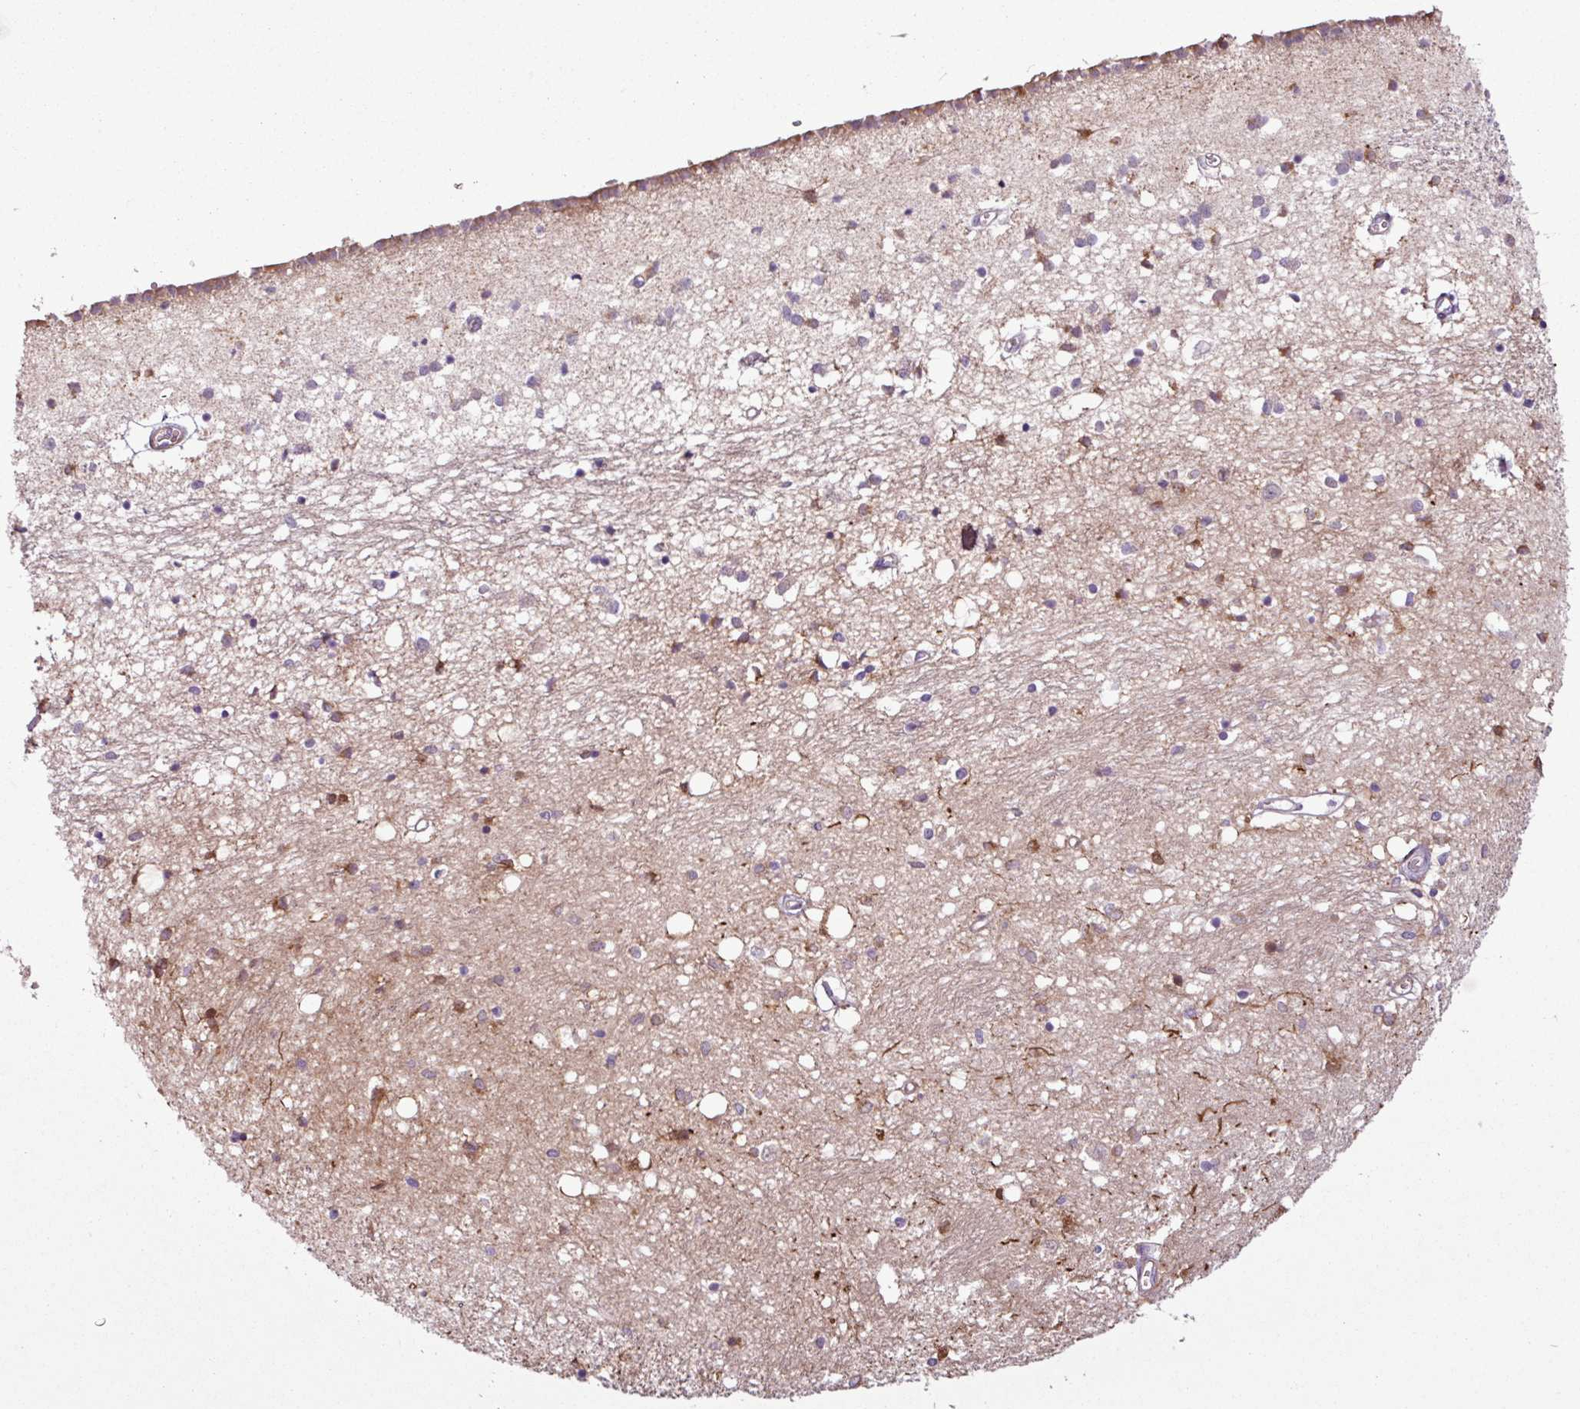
{"staining": {"intensity": "strong", "quantity": "25%-75%", "location": "cytoplasmic/membranous"}, "tissue": "caudate", "cell_type": "Glial cells", "image_type": "normal", "snomed": [{"axis": "morphology", "description": "Normal tissue, NOS"}, {"axis": "topography", "description": "Lateral ventricle wall"}], "caption": "High-magnification brightfield microscopy of normal caudate stained with DAB (brown) and counterstained with hematoxylin (blue). glial cells exhibit strong cytoplasmic/membranous positivity is appreciated in approximately25%-75% of cells.", "gene": "C4A", "patient": {"sex": "male", "age": 70}}